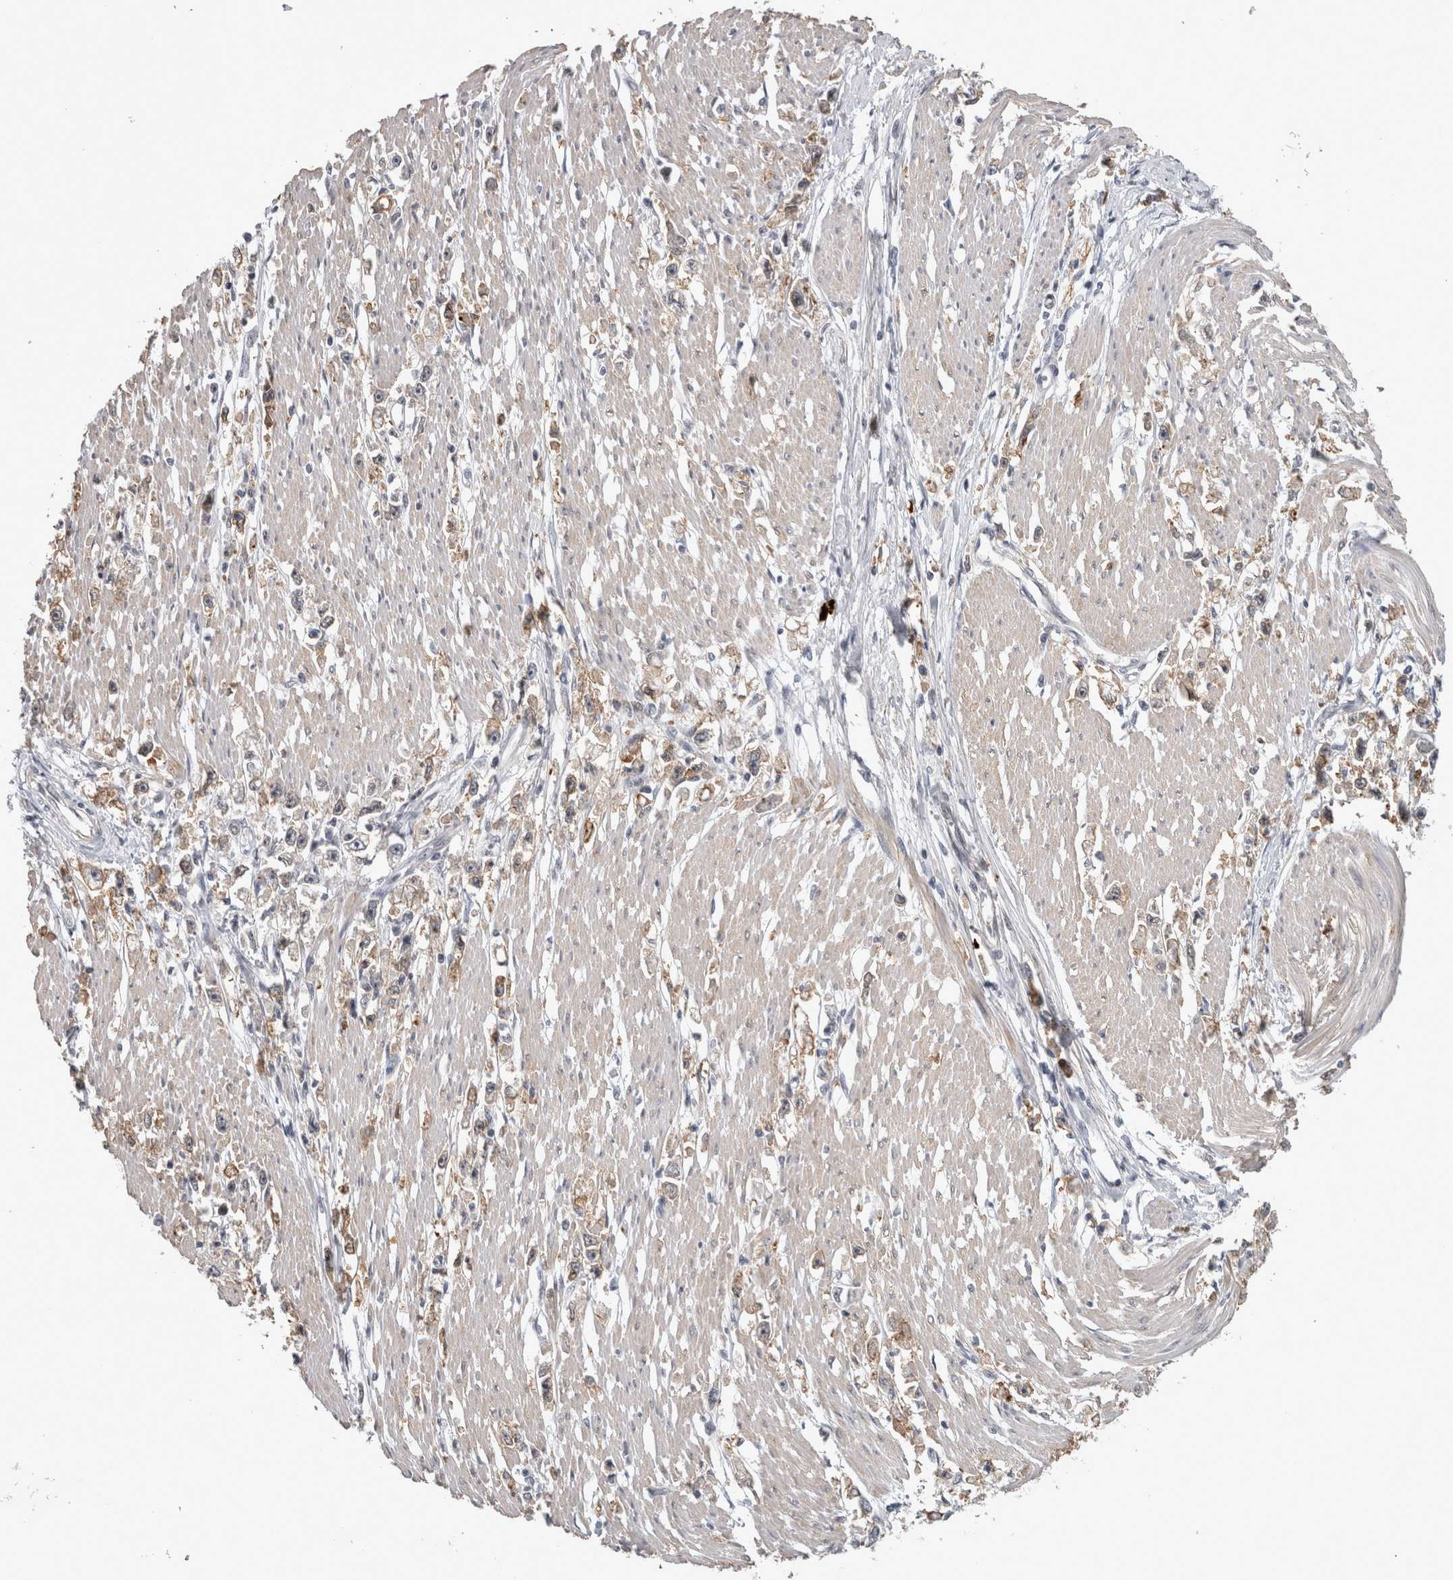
{"staining": {"intensity": "weak", "quantity": ">75%", "location": "cytoplasmic/membranous"}, "tissue": "stomach cancer", "cell_type": "Tumor cells", "image_type": "cancer", "snomed": [{"axis": "morphology", "description": "Adenocarcinoma, NOS"}, {"axis": "topography", "description": "Stomach"}], "caption": "Approximately >75% of tumor cells in stomach adenocarcinoma demonstrate weak cytoplasmic/membranous protein positivity as visualized by brown immunohistochemical staining.", "gene": "PEBP4", "patient": {"sex": "female", "age": 59}}